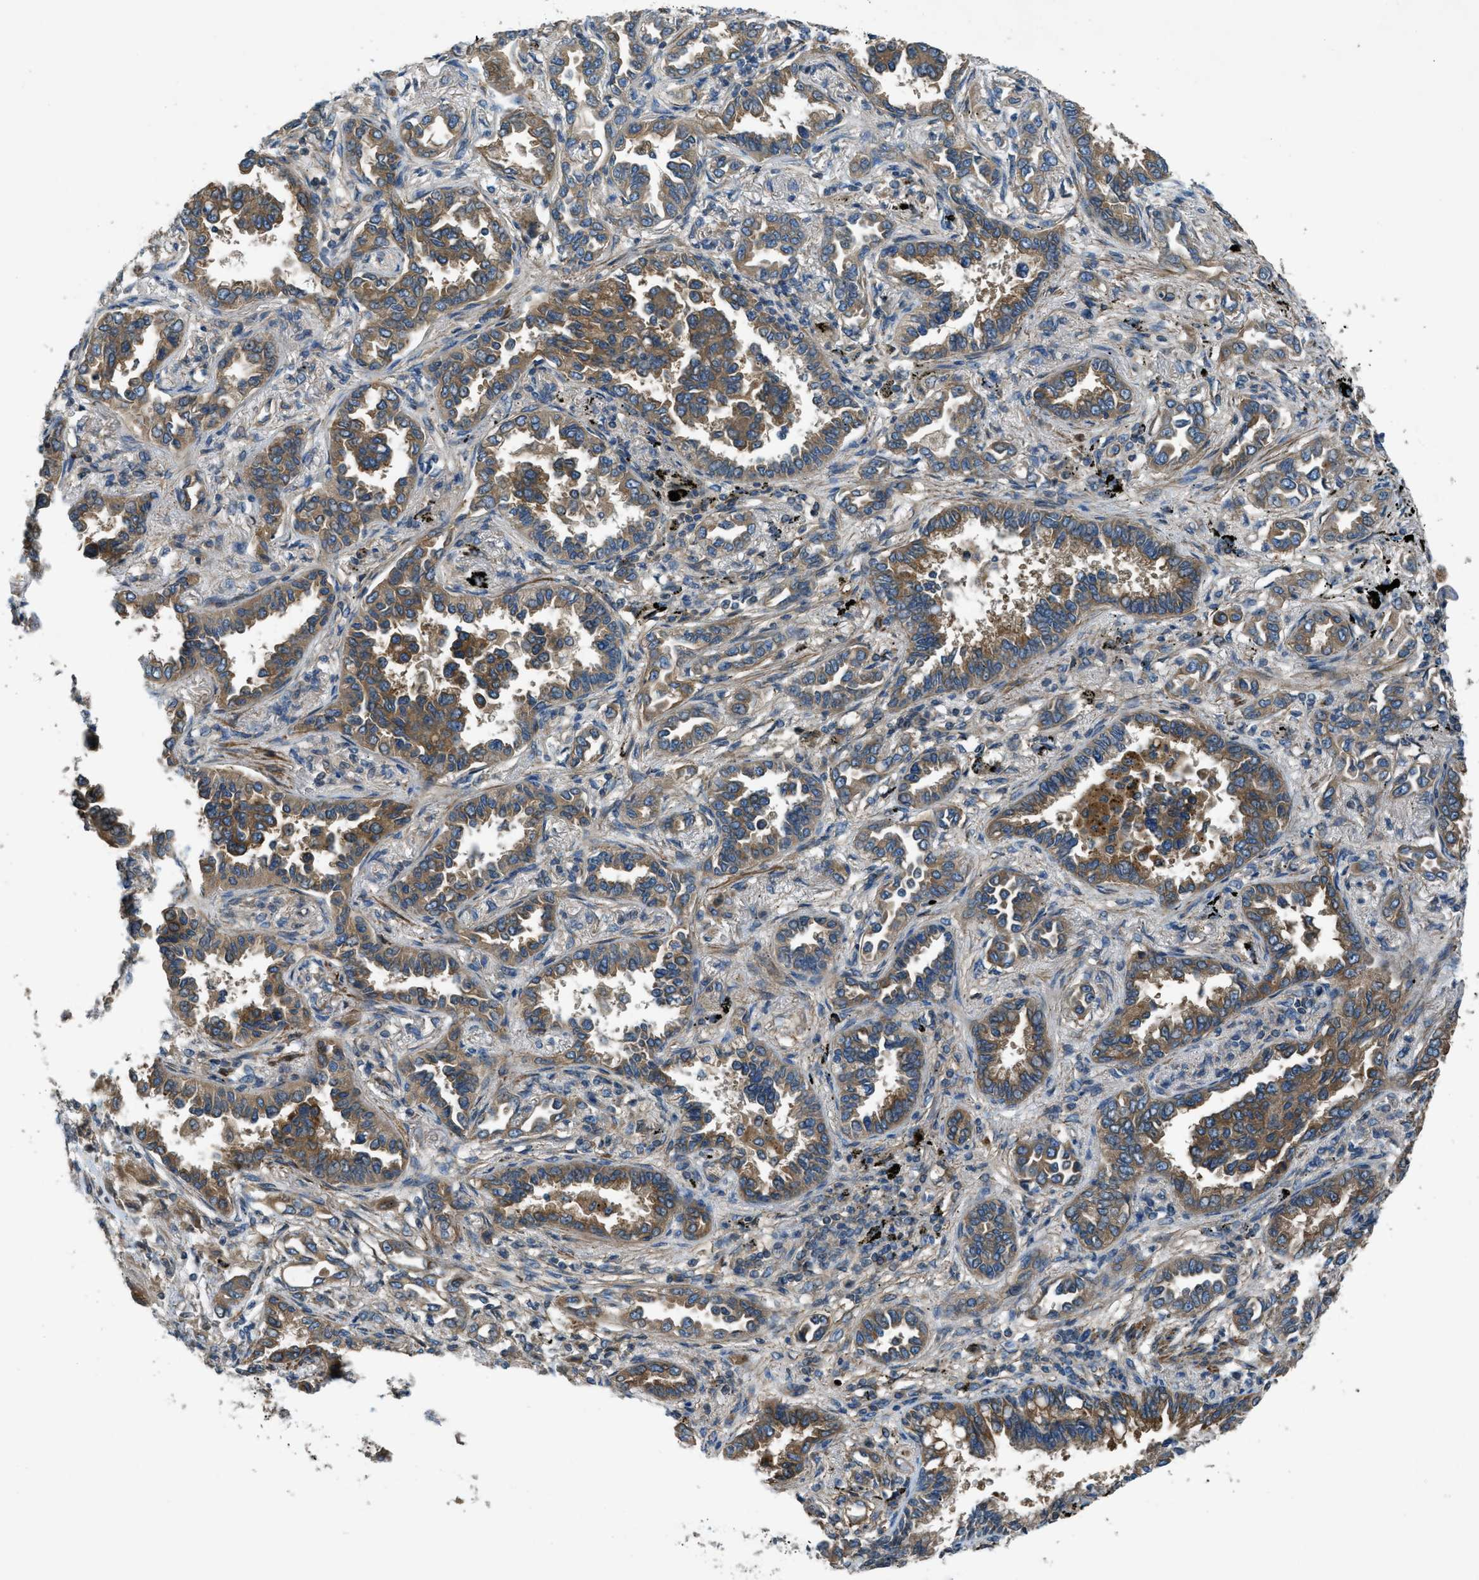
{"staining": {"intensity": "moderate", "quantity": ">75%", "location": "cytoplasmic/membranous"}, "tissue": "lung cancer", "cell_type": "Tumor cells", "image_type": "cancer", "snomed": [{"axis": "morphology", "description": "Normal tissue, NOS"}, {"axis": "morphology", "description": "Adenocarcinoma, NOS"}, {"axis": "topography", "description": "Lung"}], "caption": "Brown immunohistochemical staining in human adenocarcinoma (lung) displays moderate cytoplasmic/membranous positivity in about >75% of tumor cells.", "gene": "VEZT", "patient": {"sex": "male", "age": 59}}